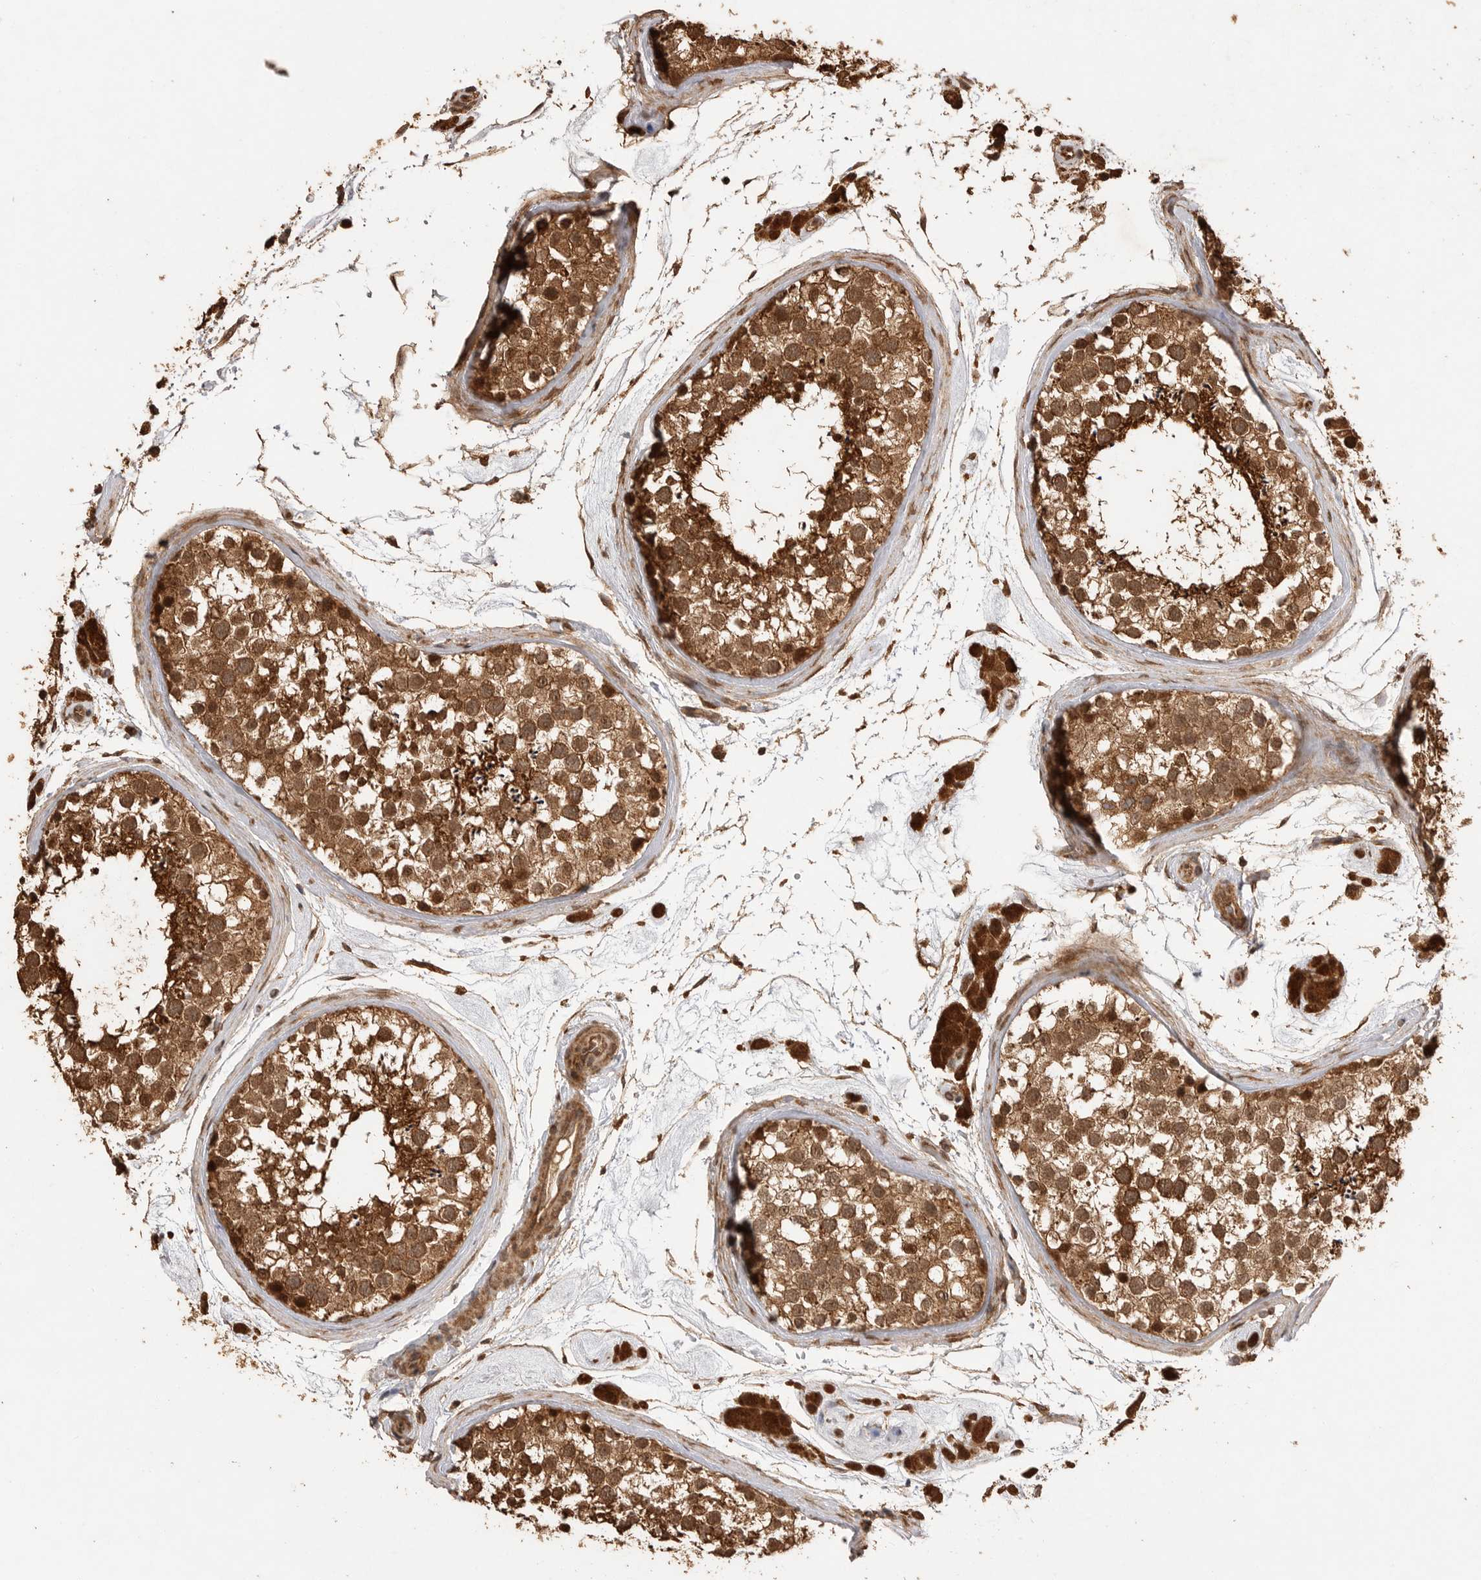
{"staining": {"intensity": "strong", "quantity": ">75%", "location": "cytoplasmic/membranous"}, "tissue": "testis", "cell_type": "Cells in seminiferous ducts", "image_type": "normal", "snomed": [{"axis": "morphology", "description": "Normal tissue, NOS"}, {"axis": "topography", "description": "Testis"}], "caption": "DAB (3,3'-diaminobenzidine) immunohistochemical staining of benign human testis displays strong cytoplasmic/membranous protein positivity in about >75% of cells in seminiferous ducts. The protein of interest is shown in brown color, while the nuclei are stained blue.", "gene": "BOC", "patient": {"sex": "male", "age": 46}}